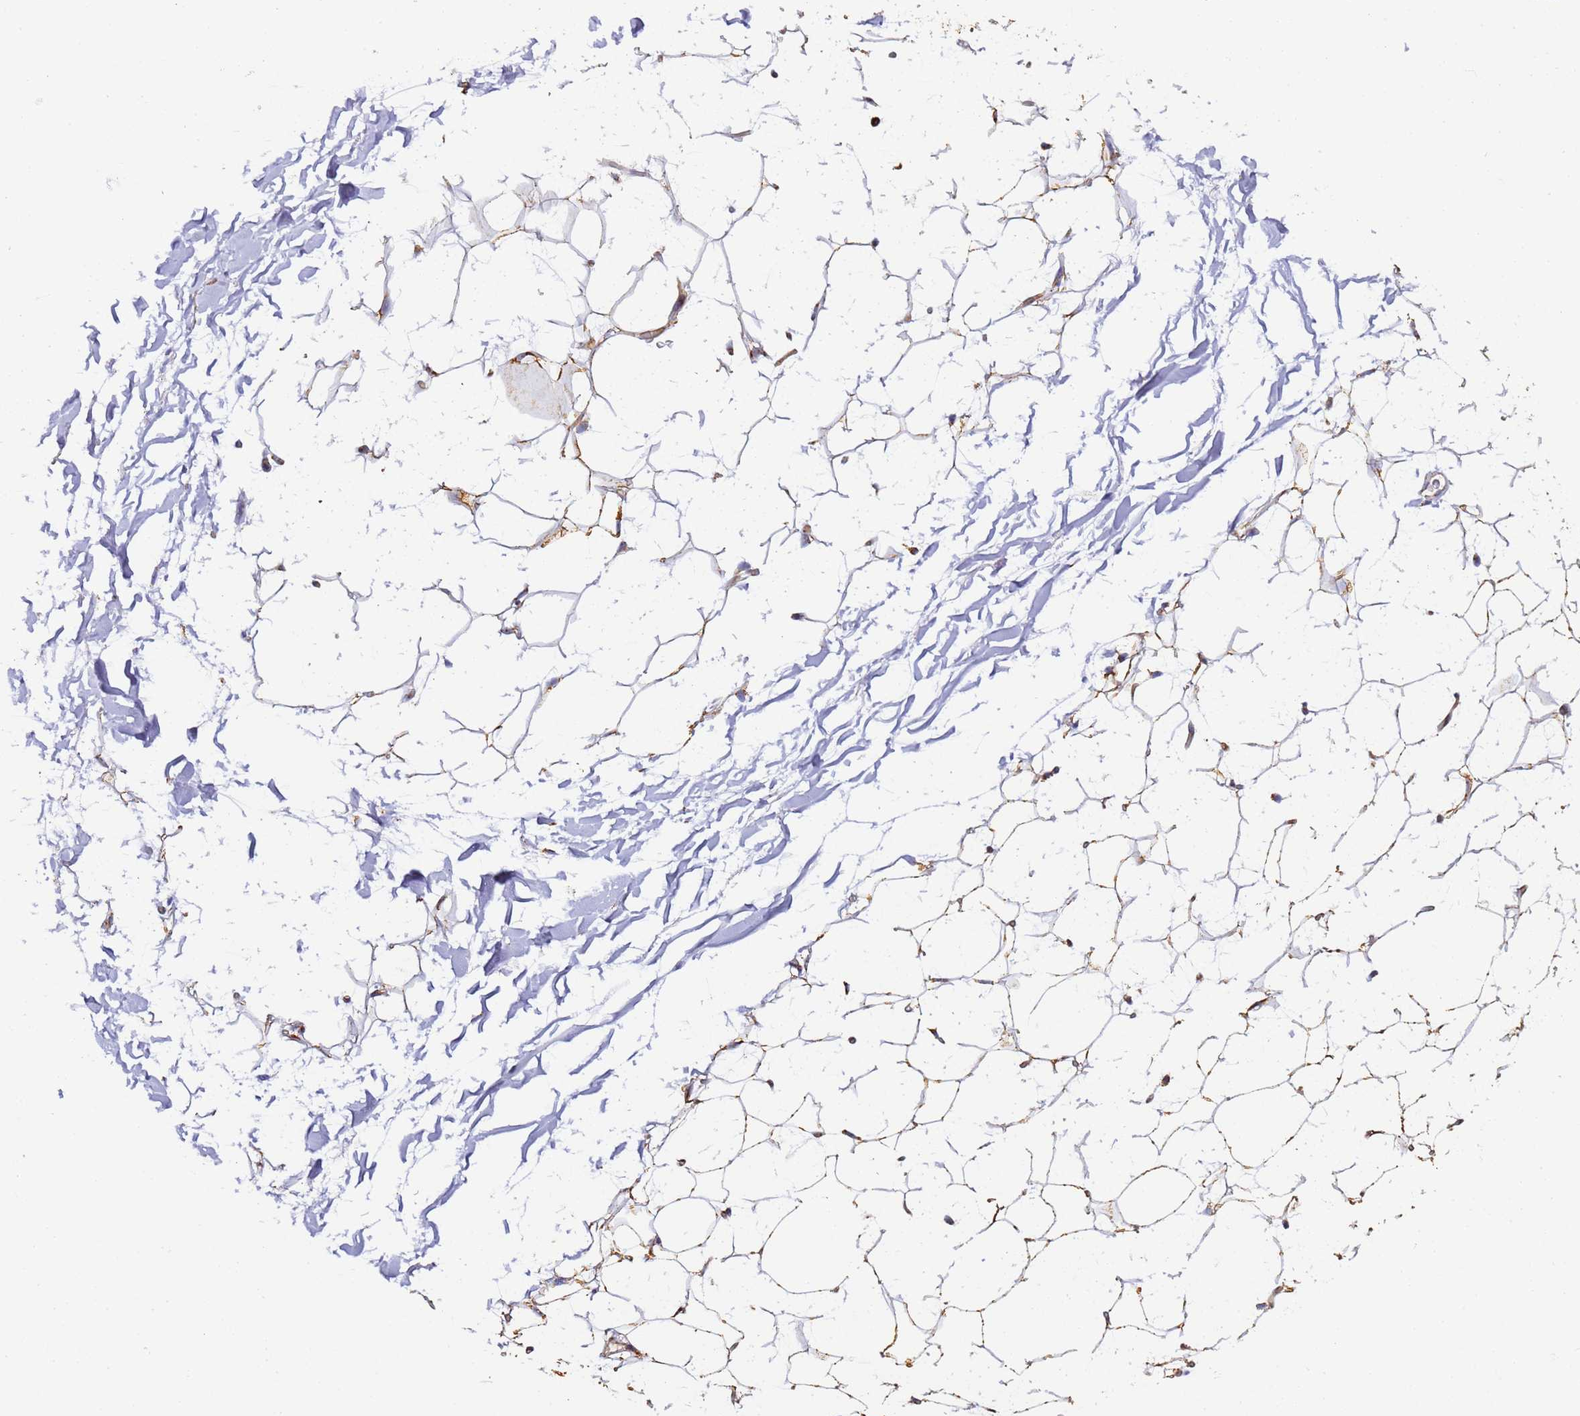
{"staining": {"intensity": "moderate", "quantity": "25%-75%", "location": "cytoplasmic/membranous"}, "tissue": "adipose tissue", "cell_type": "Adipocytes", "image_type": "normal", "snomed": [{"axis": "morphology", "description": "Normal tissue, NOS"}, {"axis": "topography", "description": "Breast"}], "caption": "Normal adipose tissue was stained to show a protein in brown. There is medium levels of moderate cytoplasmic/membranous staining in approximately 25%-75% of adipocytes. The staining was performed using DAB to visualize the protein expression in brown, while the nuclei were stained in blue with hematoxylin (Magnification: 20x).", "gene": "FRG2B", "patient": {"sex": "female", "age": 26}}